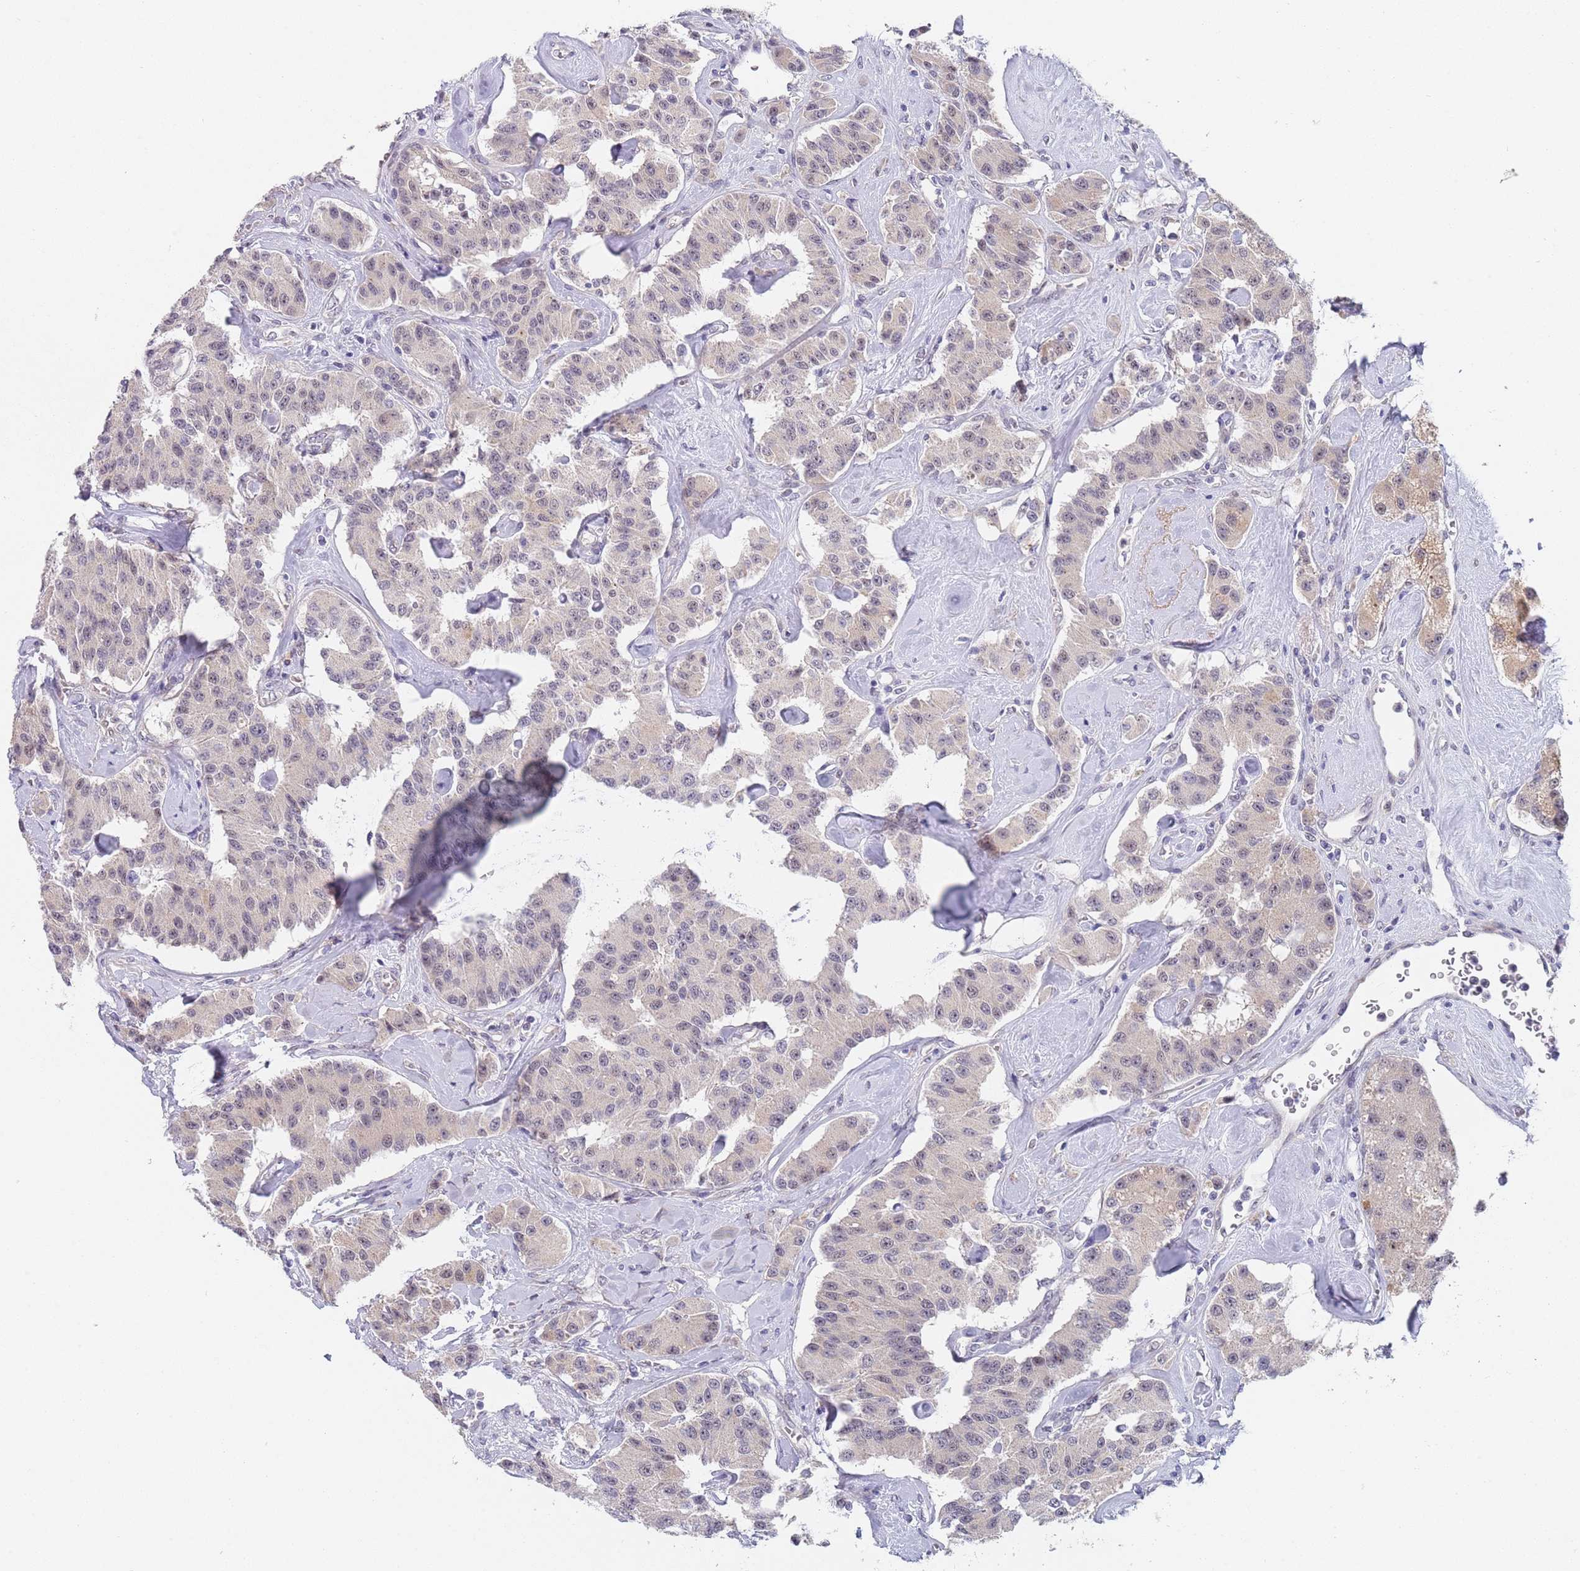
{"staining": {"intensity": "negative", "quantity": "none", "location": "none"}, "tissue": "carcinoid", "cell_type": "Tumor cells", "image_type": "cancer", "snomed": [{"axis": "morphology", "description": "Carcinoid, malignant, NOS"}, {"axis": "topography", "description": "Pancreas"}], "caption": "This is an immunohistochemistry (IHC) image of human malignant carcinoid. There is no staining in tumor cells.", "gene": "PLCL2", "patient": {"sex": "male", "age": 41}}